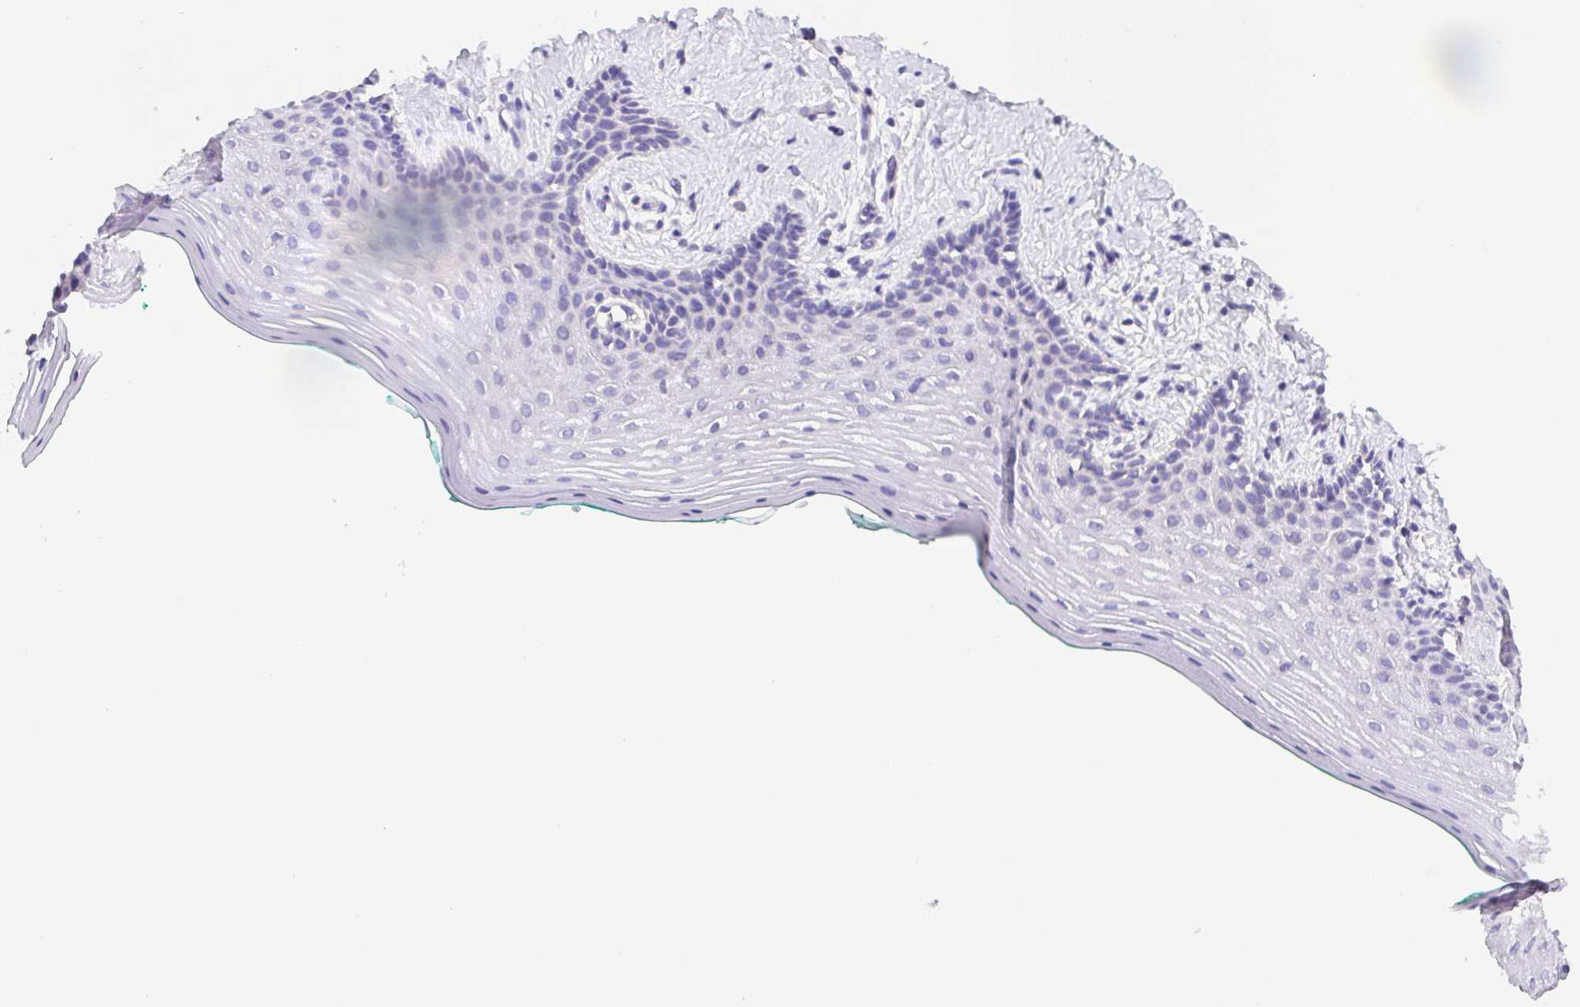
{"staining": {"intensity": "negative", "quantity": "none", "location": "none"}, "tissue": "vagina", "cell_type": "Squamous epithelial cells", "image_type": "normal", "snomed": [{"axis": "morphology", "description": "Normal tissue, NOS"}, {"axis": "topography", "description": "Vagina"}], "caption": "The micrograph exhibits no significant staining in squamous epithelial cells of vagina.", "gene": "FKBP6", "patient": {"sex": "female", "age": 42}}